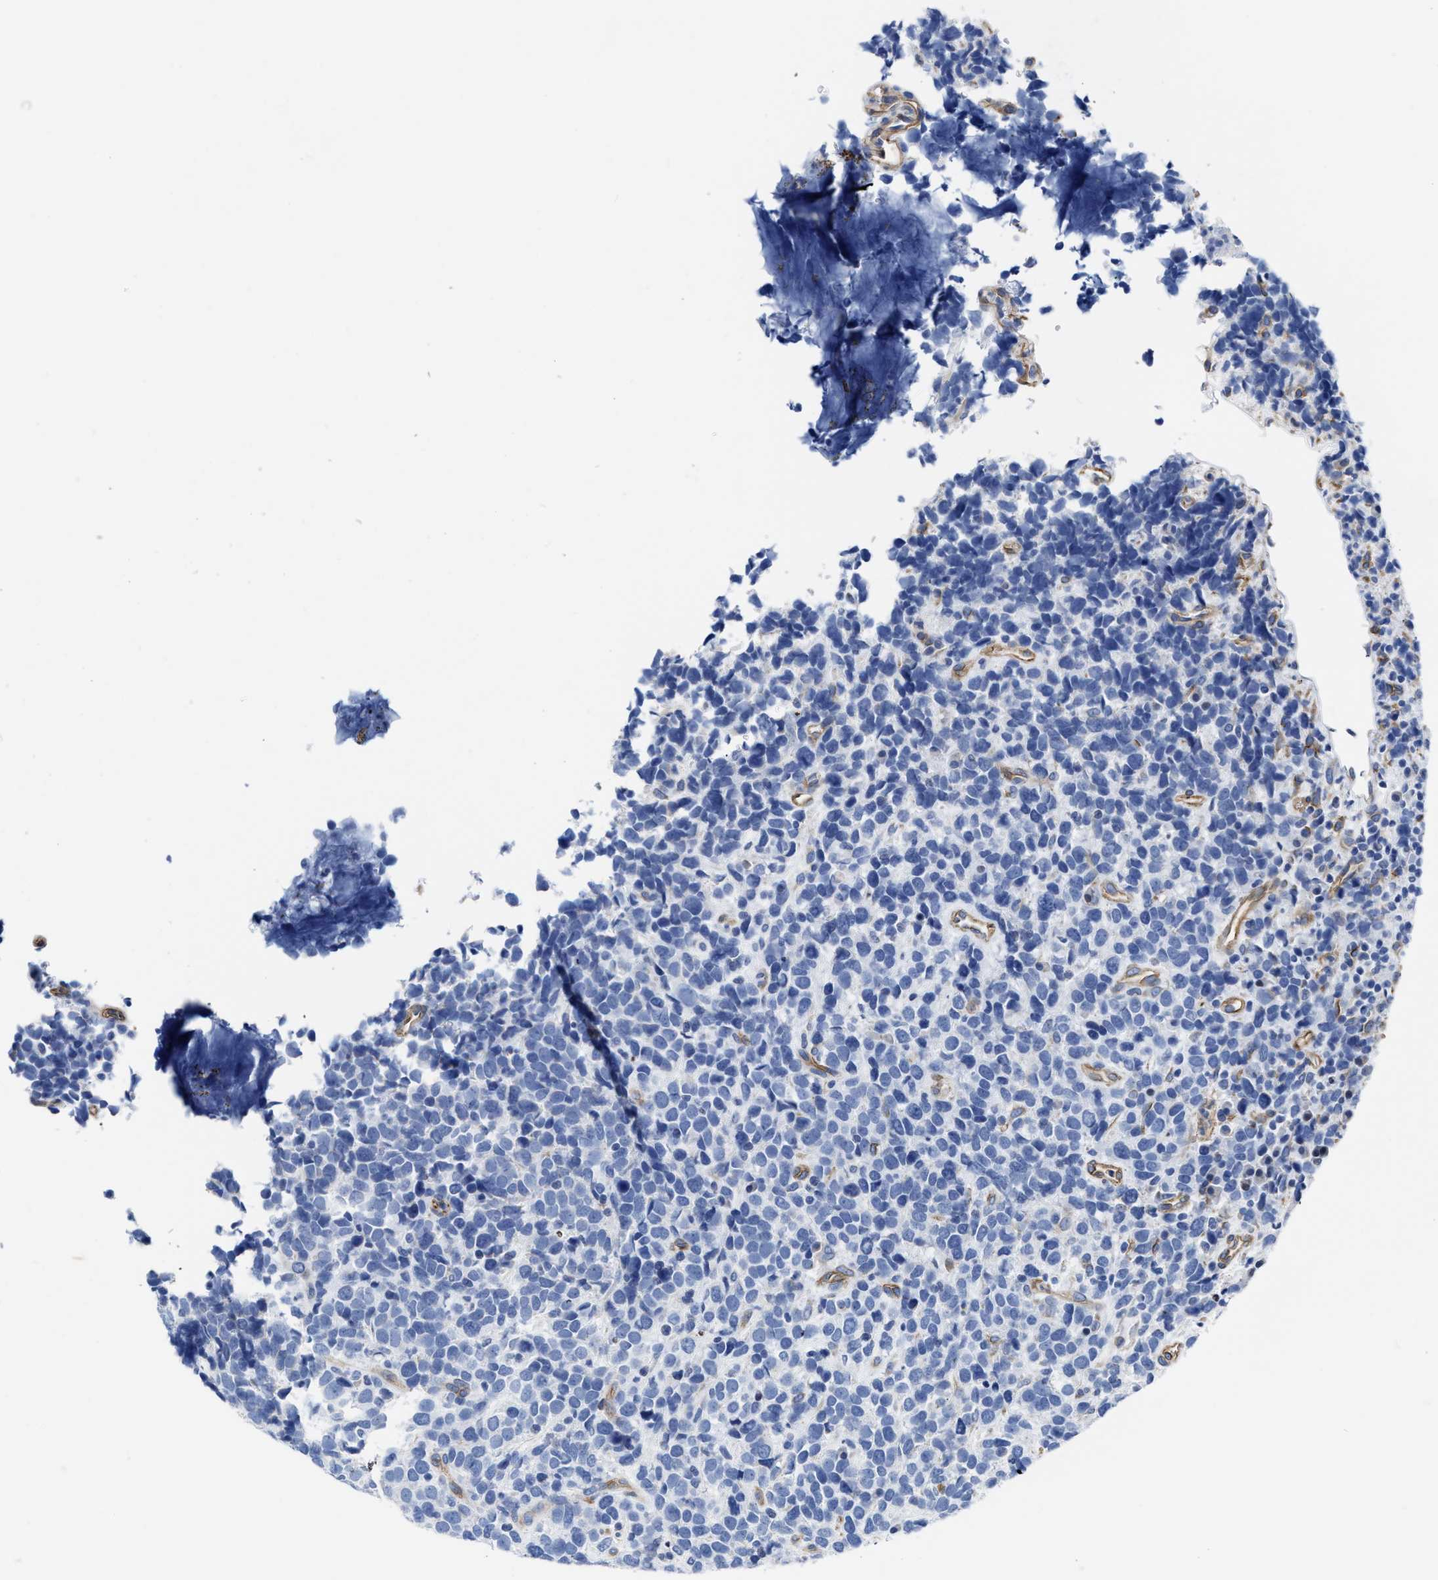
{"staining": {"intensity": "negative", "quantity": "none", "location": "none"}, "tissue": "urothelial cancer", "cell_type": "Tumor cells", "image_type": "cancer", "snomed": [{"axis": "morphology", "description": "Urothelial carcinoma, High grade"}, {"axis": "topography", "description": "Urinary bladder"}], "caption": "Urothelial cancer was stained to show a protein in brown. There is no significant expression in tumor cells.", "gene": "KCNMB3", "patient": {"sex": "female", "age": 82}}